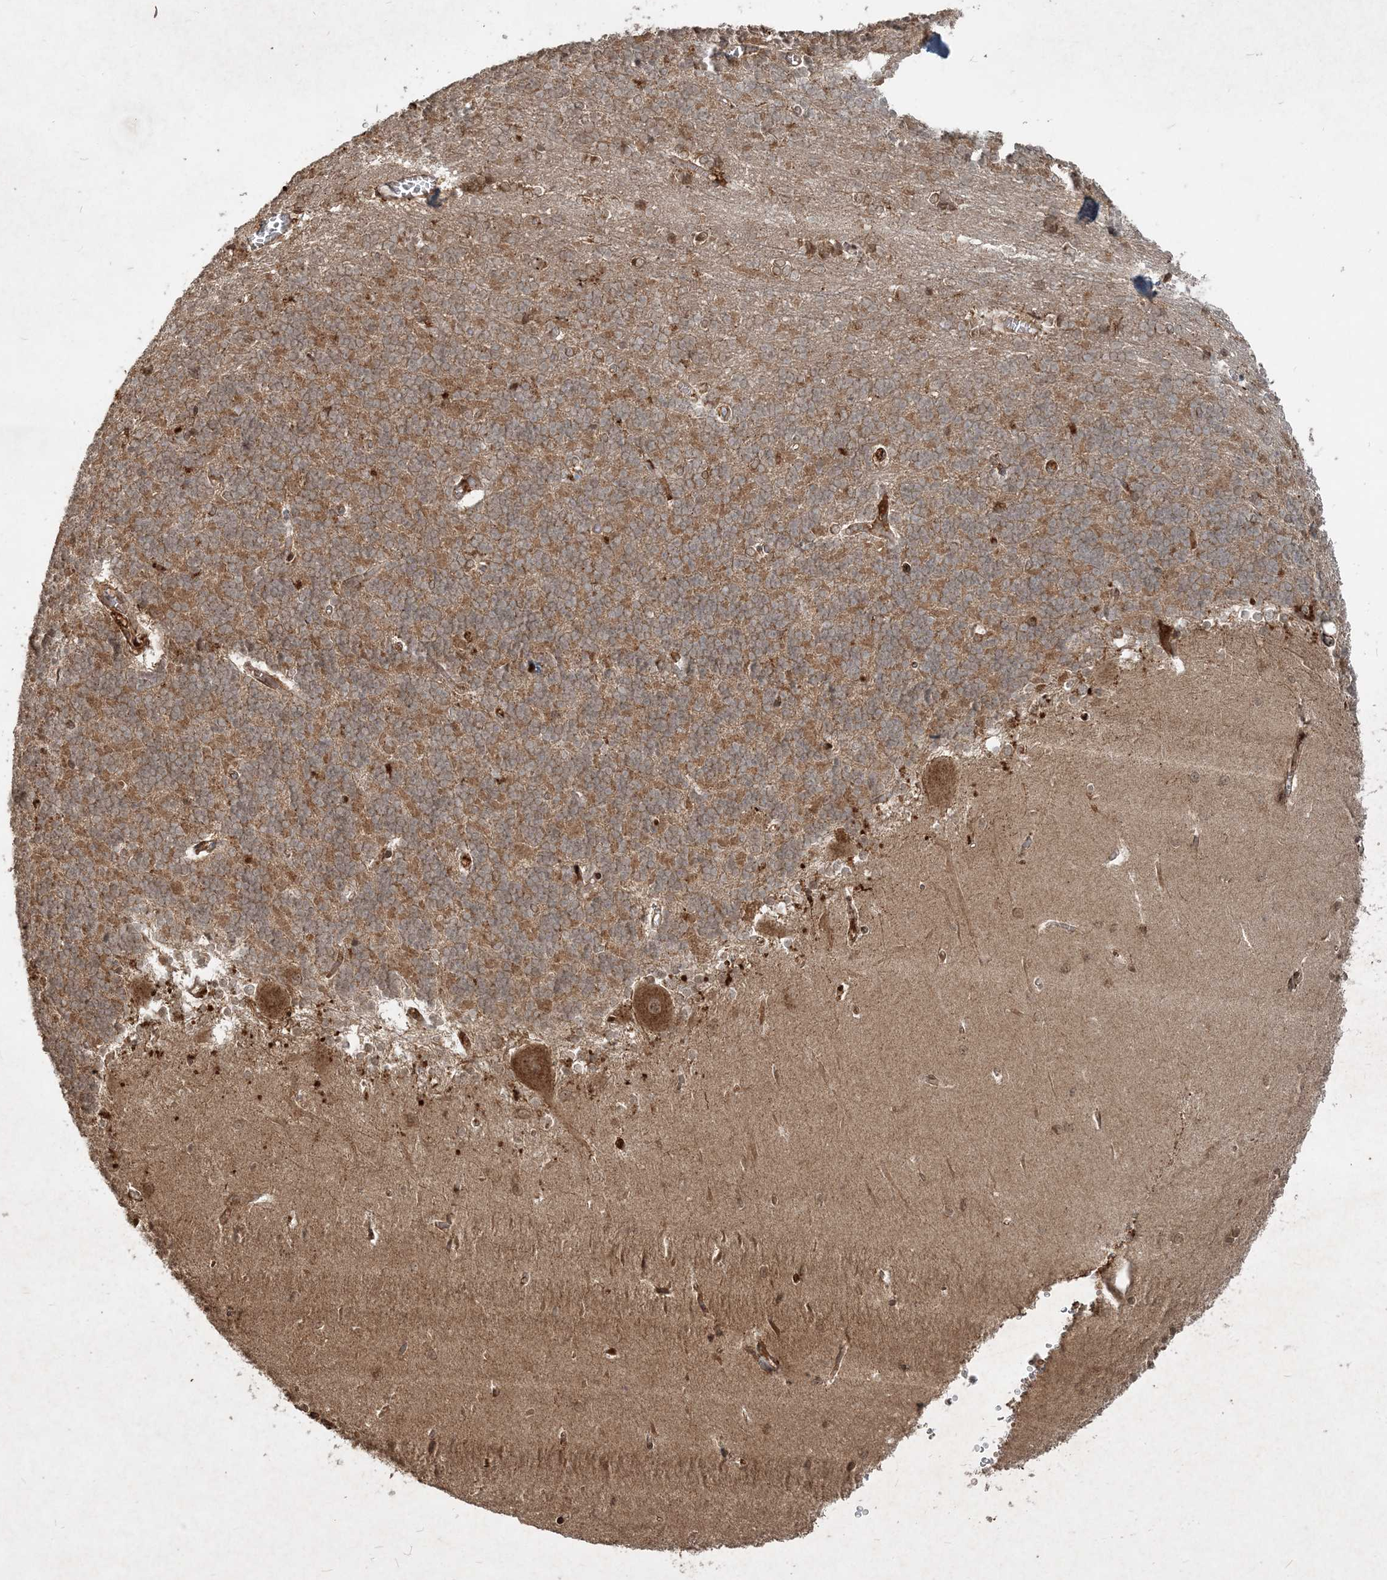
{"staining": {"intensity": "moderate", "quantity": ">75%", "location": "cytoplasmic/membranous"}, "tissue": "cerebellum", "cell_type": "Cells in granular layer", "image_type": "normal", "snomed": [{"axis": "morphology", "description": "Normal tissue, NOS"}, {"axis": "topography", "description": "Cerebellum"}], "caption": "Immunohistochemical staining of benign cerebellum exhibits medium levels of moderate cytoplasmic/membranous positivity in approximately >75% of cells in granular layer.", "gene": "NARS1", "patient": {"sex": "male", "age": 37}}